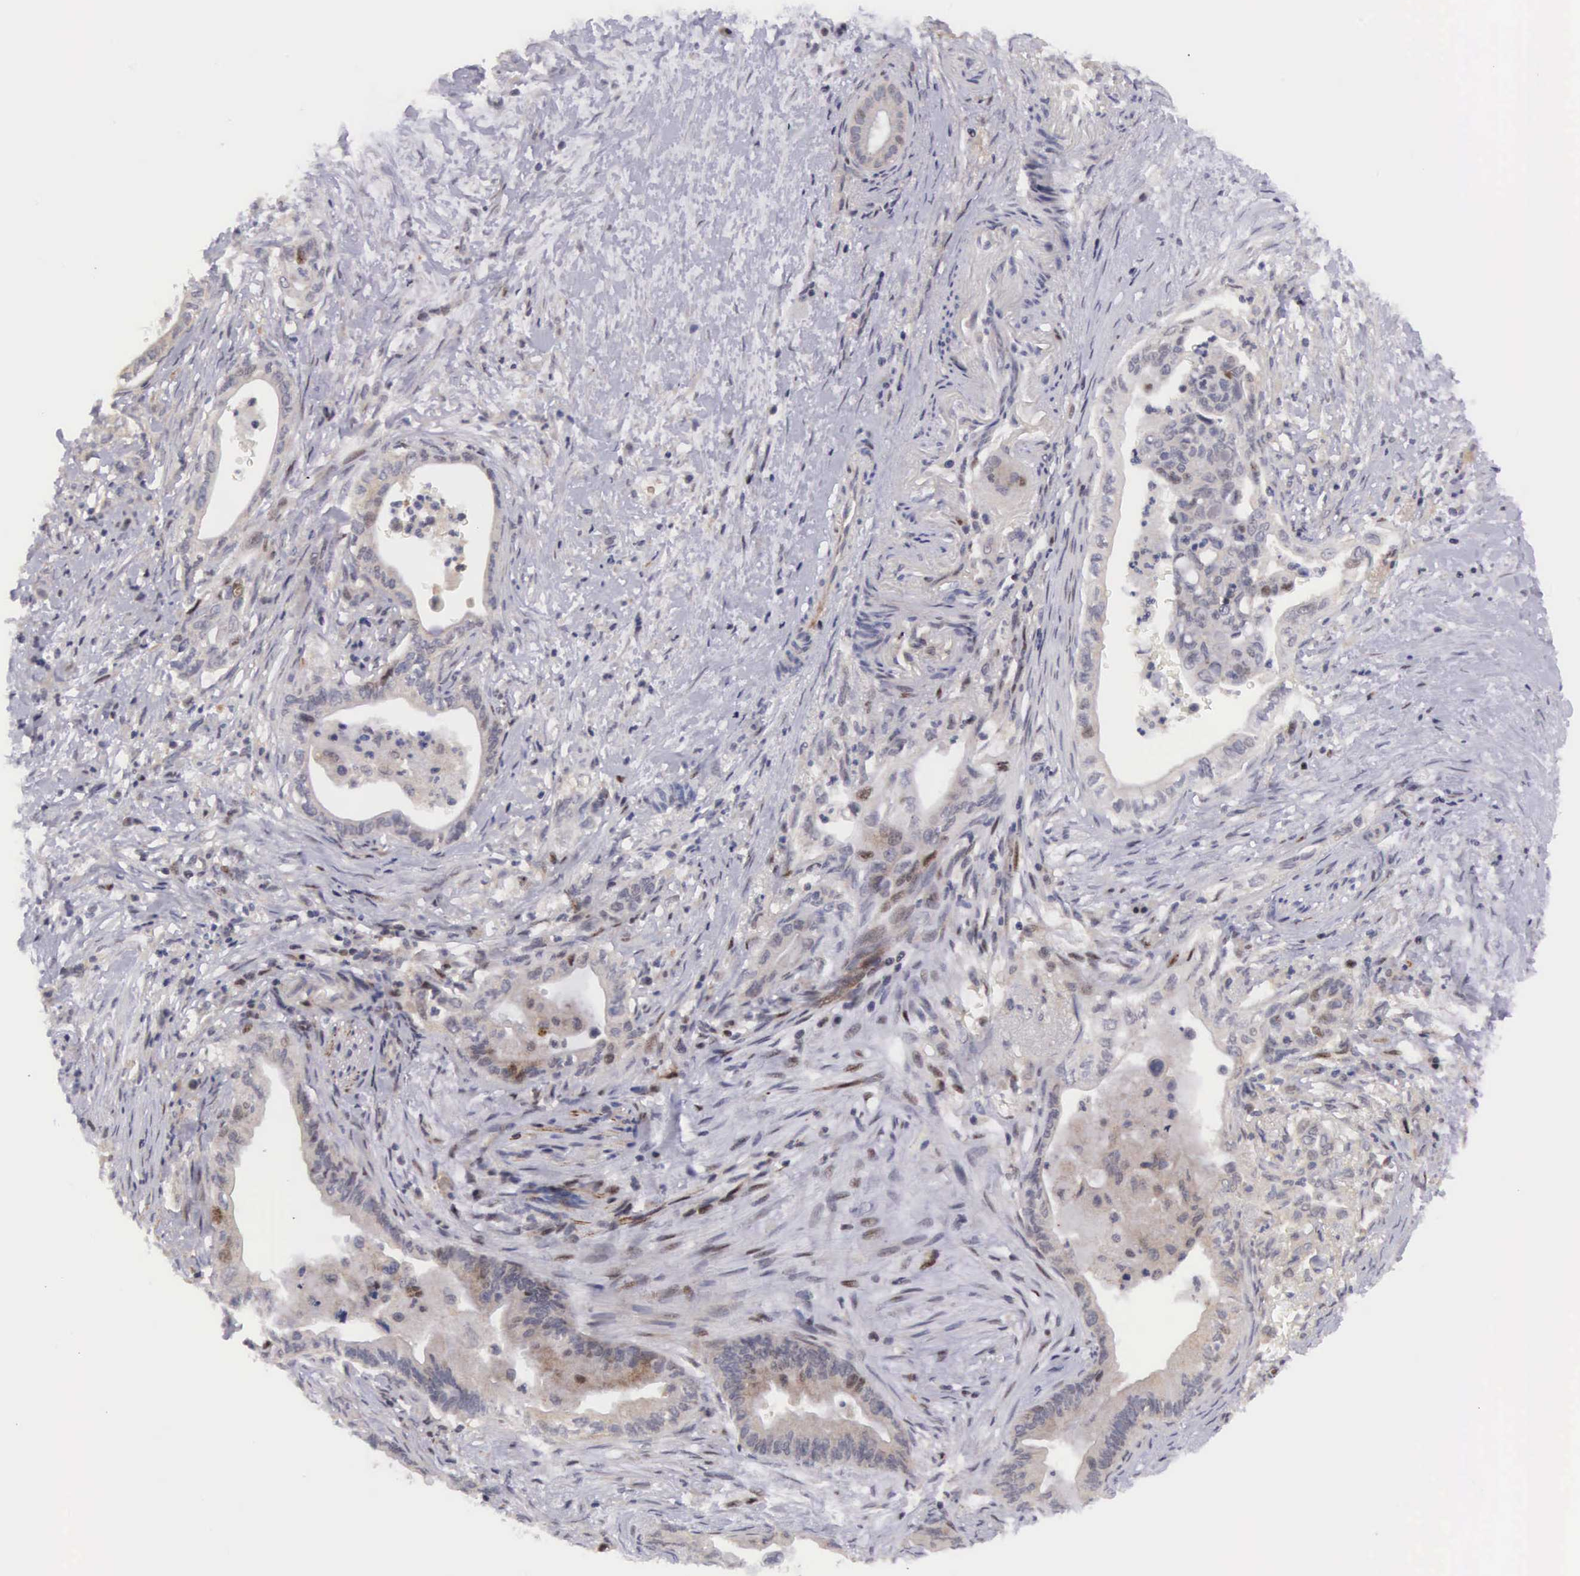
{"staining": {"intensity": "weak", "quantity": "25%-75%", "location": "cytoplasmic/membranous,nuclear"}, "tissue": "pancreatic cancer", "cell_type": "Tumor cells", "image_type": "cancer", "snomed": [{"axis": "morphology", "description": "Adenocarcinoma, NOS"}, {"axis": "topography", "description": "Pancreas"}], "caption": "About 25%-75% of tumor cells in pancreatic adenocarcinoma display weak cytoplasmic/membranous and nuclear protein positivity as visualized by brown immunohistochemical staining.", "gene": "EMID1", "patient": {"sex": "female", "age": 66}}